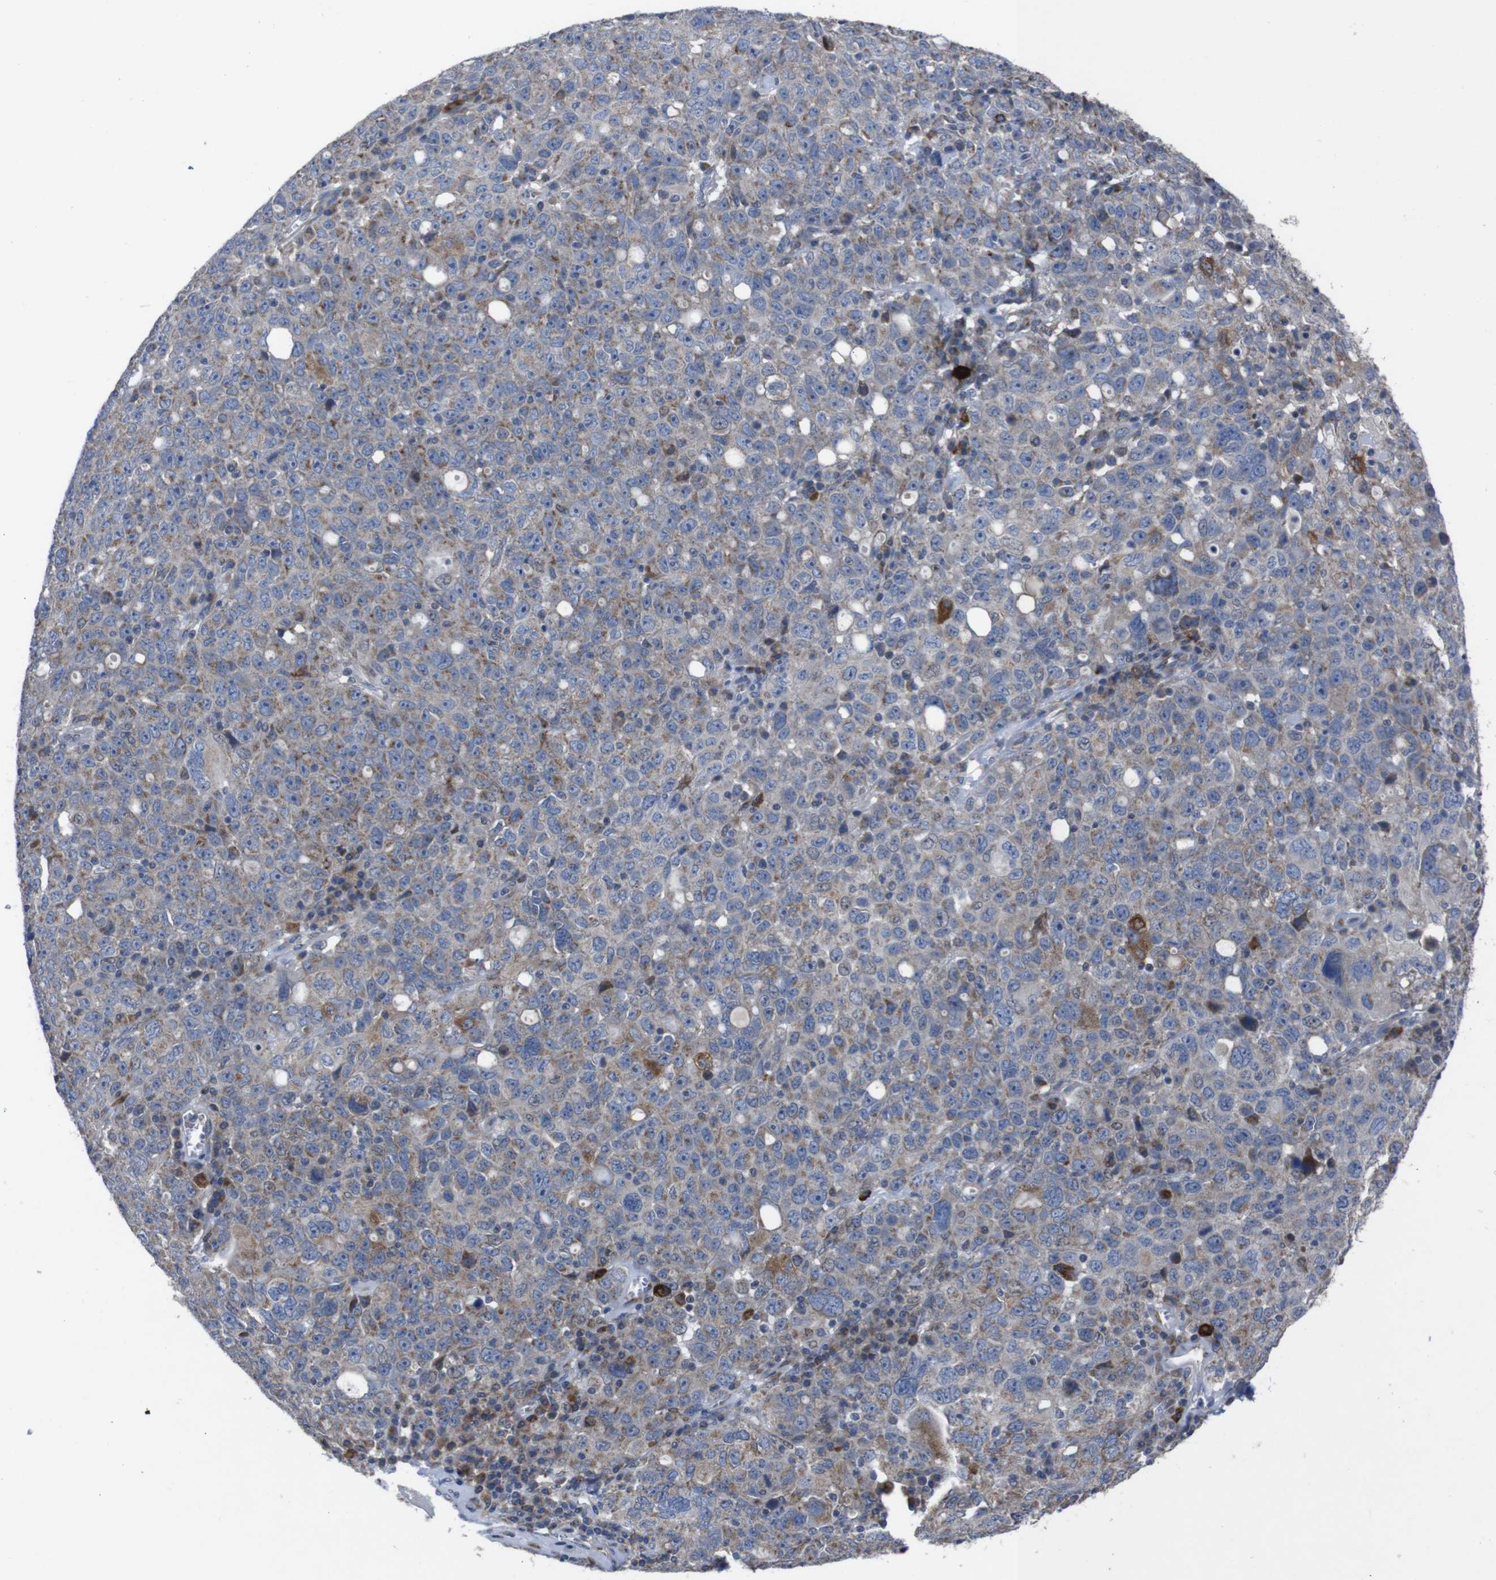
{"staining": {"intensity": "moderate", "quantity": "25%-75%", "location": "cytoplasmic/membranous"}, "tissue": "ovarian cancer", "cell_type": "Tumor cells", "image_type": "cancer", "snomed": [{"axis": "morphology", "description": "Carcinoma, endometroid"}, {"axis": "topography", "description": "Ovary"}], "caption": "Protein staining shows moderate cytoplasmic/membranous positivity in about 25%-75% of tumor cells in endometroid carcinoma (ovarian).", "gene": "CHST10", "patient": {"sex": "female", "age": 62}}